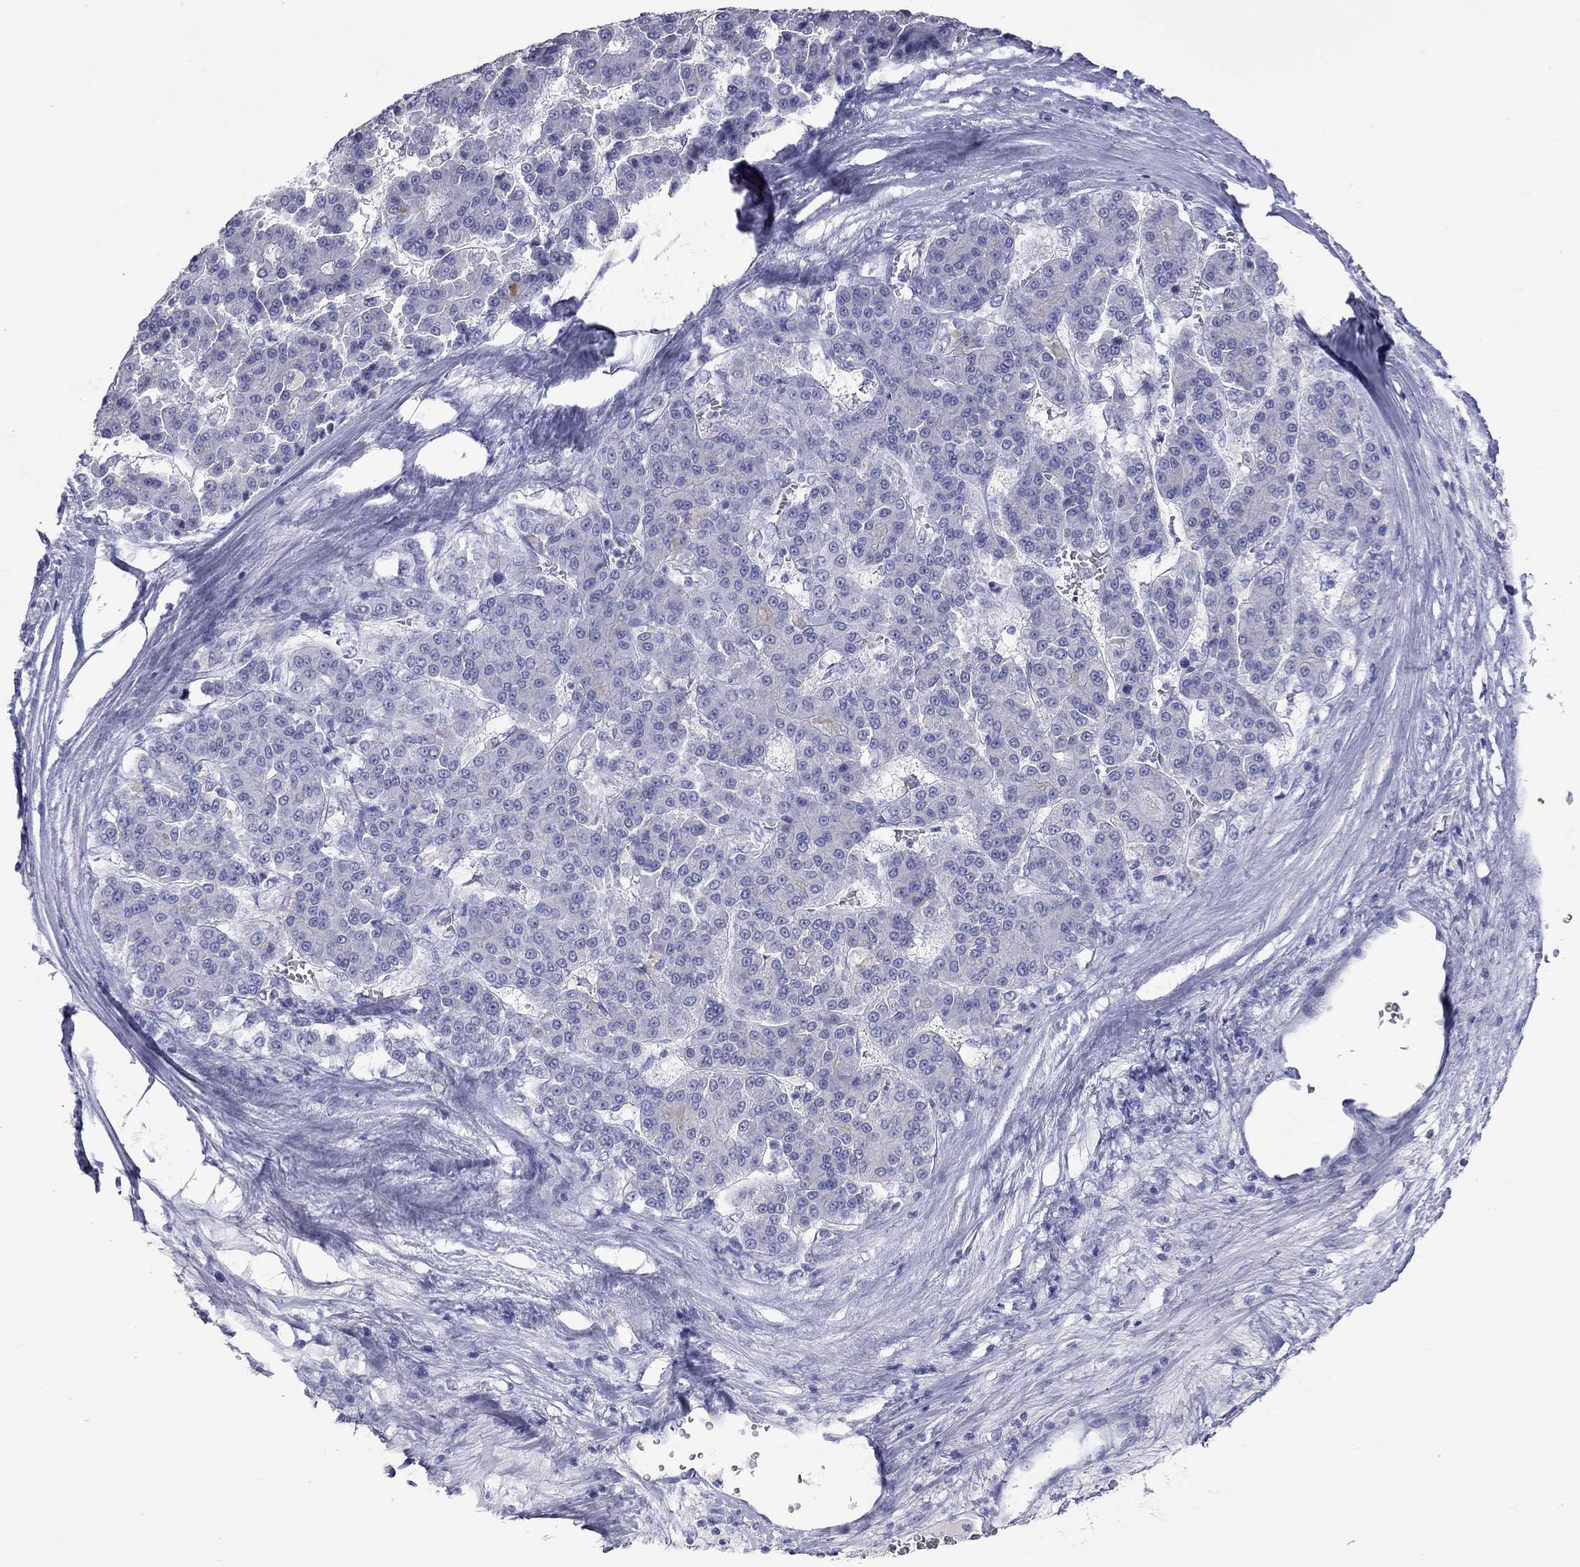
{"staining": {"intensity": "negative", "quantity": "none", "location": "none"}, "tissue": "liver cancer", "cell_type": "Tumor cells", "image_type": "cancer", "snomed": [{"axis": "morphology", "description": "Carcinoma, Hepatocellular, NOS"}, {"axis": "topography", "description": "Liver"}], "caption": "Tumor cells show no significant protein staining in liver hepatocellular carcinoma. Brightfield microscopy of immunohistochemistry stained with DAB (brown) and hematoxylin (blue), captured at high magnification.", "gene": "PCDHGC5", "patient": {"sex": "male", "age": 70}}